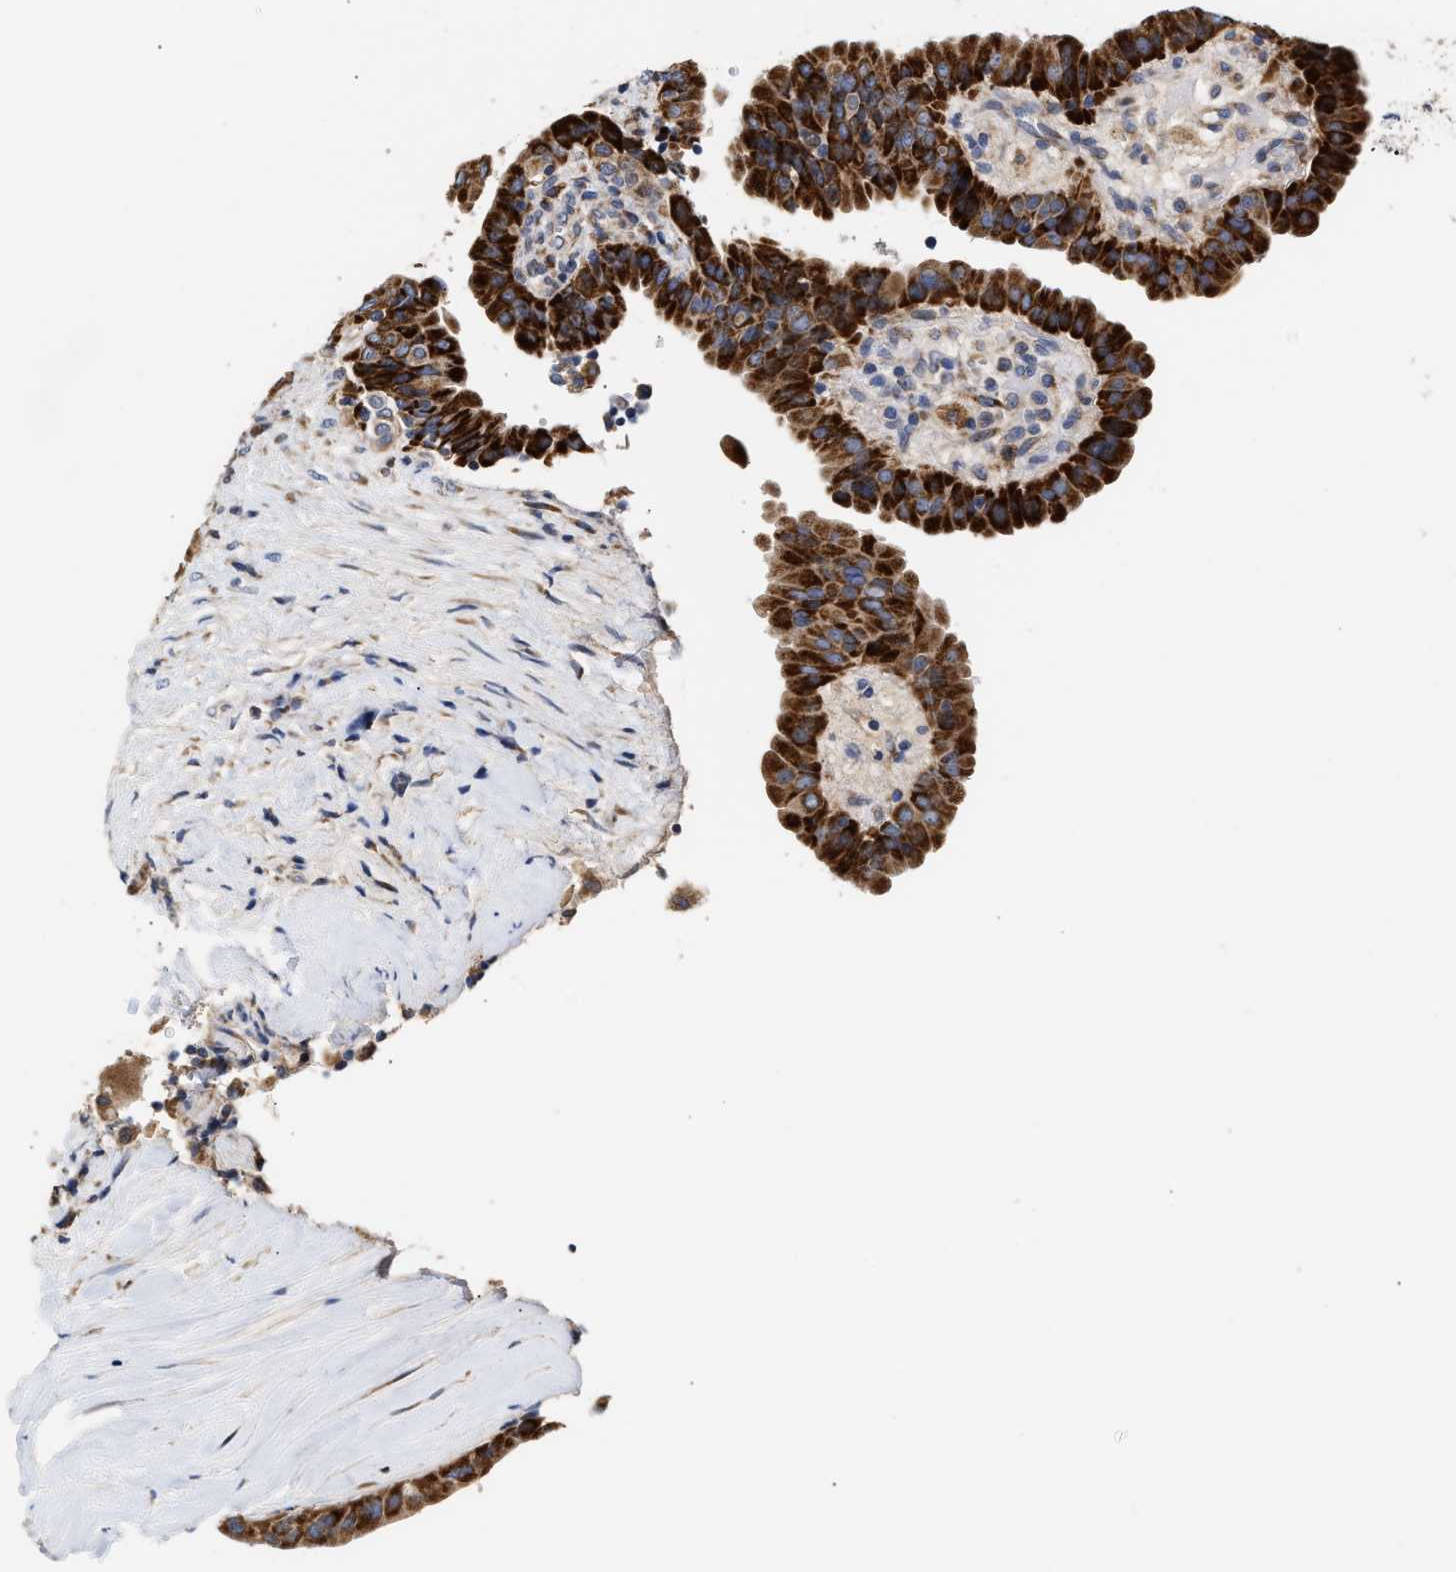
{"staining": {"intensity": "strong", "quantity": ">75%", "location": "cytoplasmic/membranous"}, "tissue": "thyroid cancer", "cell_type": "Tumor cells", "image_type": "cancer", "snomed": [{"axis": "morphology", "description": "Papillary adenocarcinoma, NOS"}, {"axis": "topography", "description": "Thyroid gland"}], "caption": "A photomicrograph of human papillary adenocarcinoma (thyroid) stained for a protein shows strong cytoplasmic/membranous brown staining in tumor cells.", "gene": "MALSU1", "patient": {"sex": "male", "age": 33}}